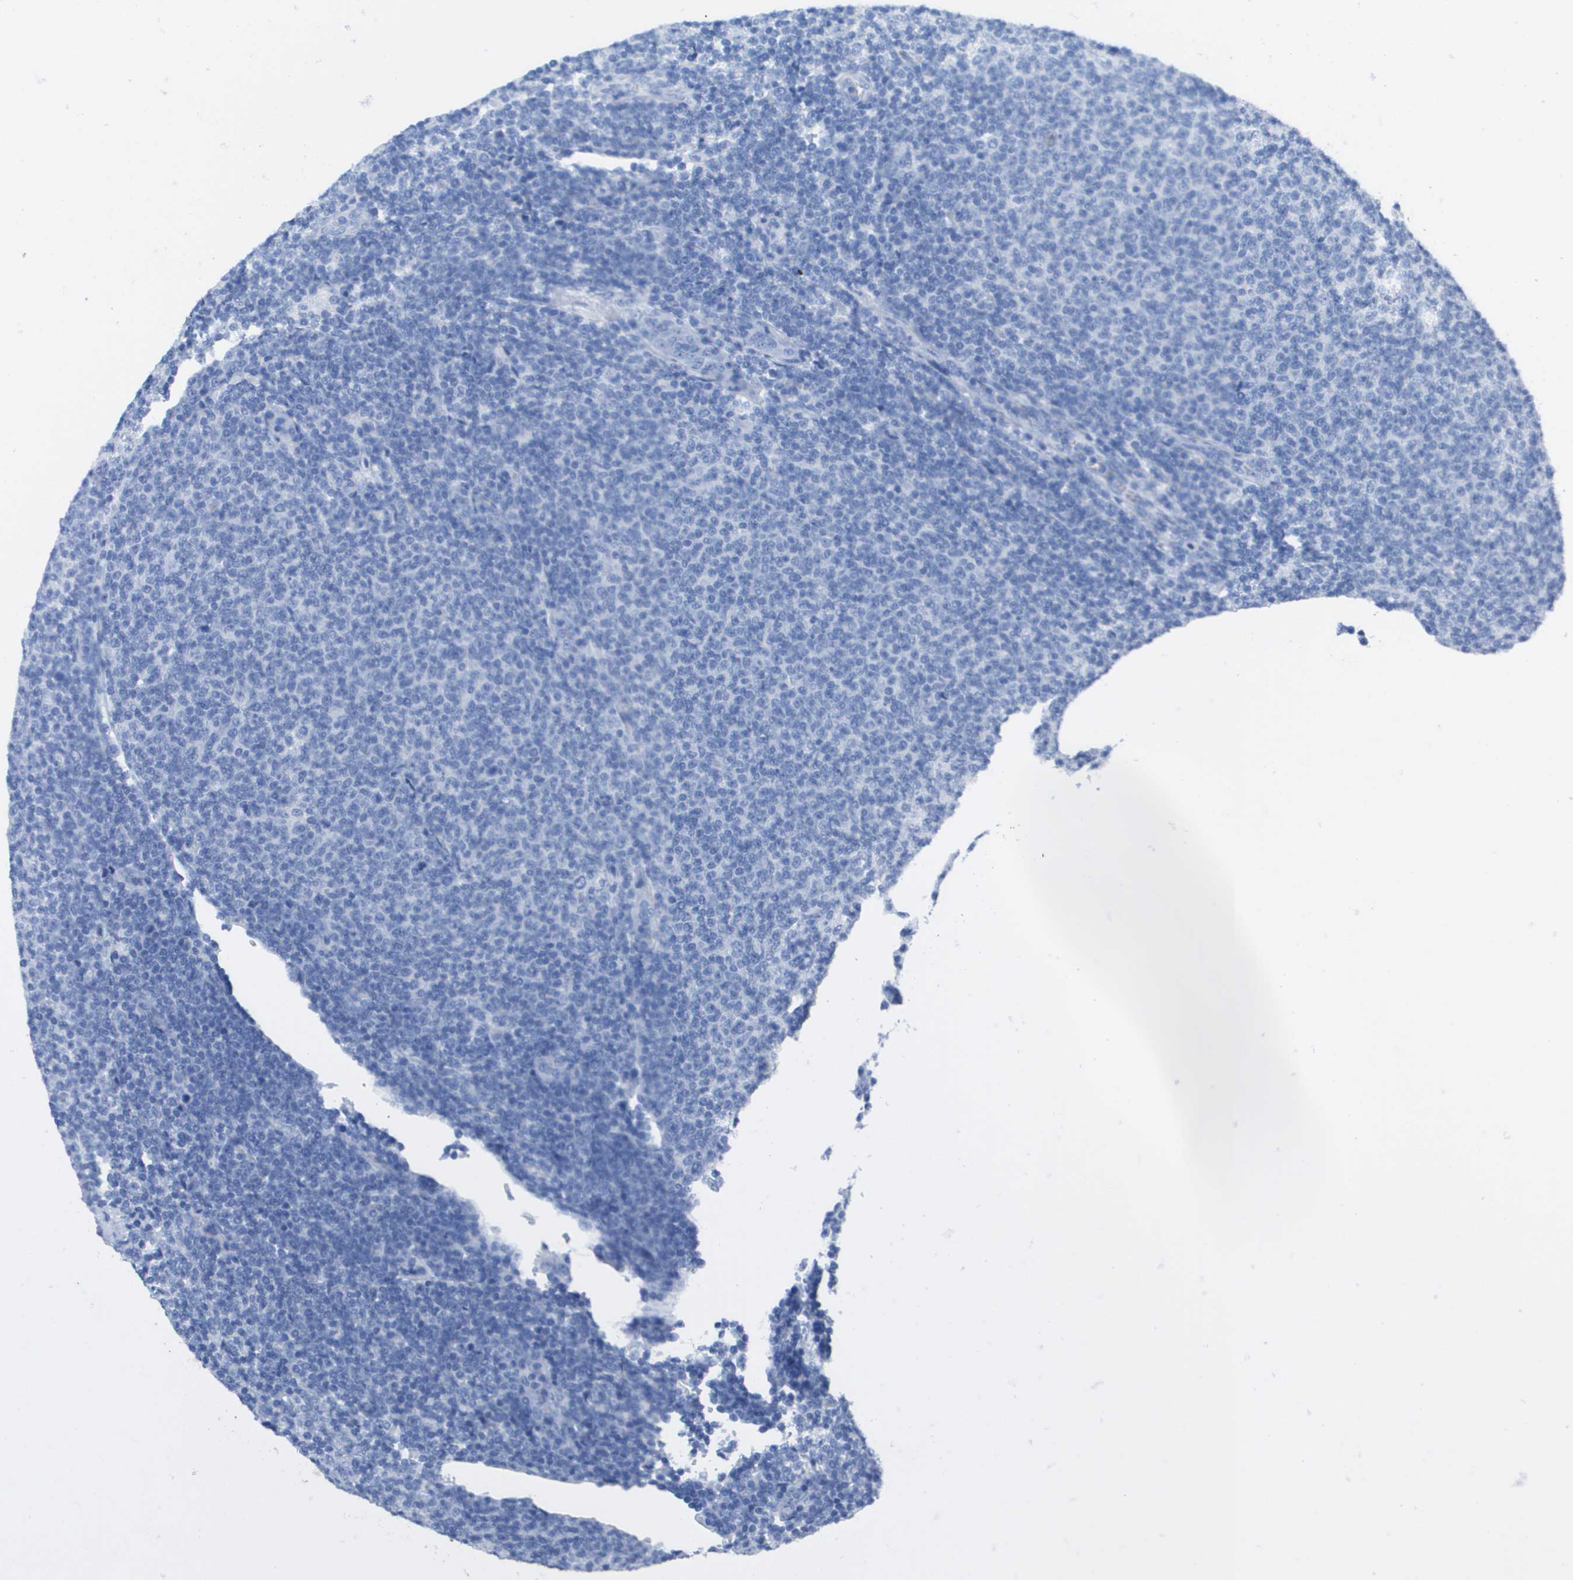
{"staining": {"intensity": "negative", "quantity": "none", "location": "none"}, "tissue": "lymphoma", "cell_type": "Tumor cells", "image_type": "cancer", "snomed": [{"axis": "morphology", "description": "Malignant lymphoma, non-Hodgkin's type, Low grade"}, {"axis": "topography", "description": "Lymph node"}], "caption": "Immunohistochemistry (IHC) image of neoplastic tissue: human lymphoma stained with DAB shows no significant protein positivity in tumor cells.", "gene": "KCNA3", "patient": {"sex": "male", "age": 66}}